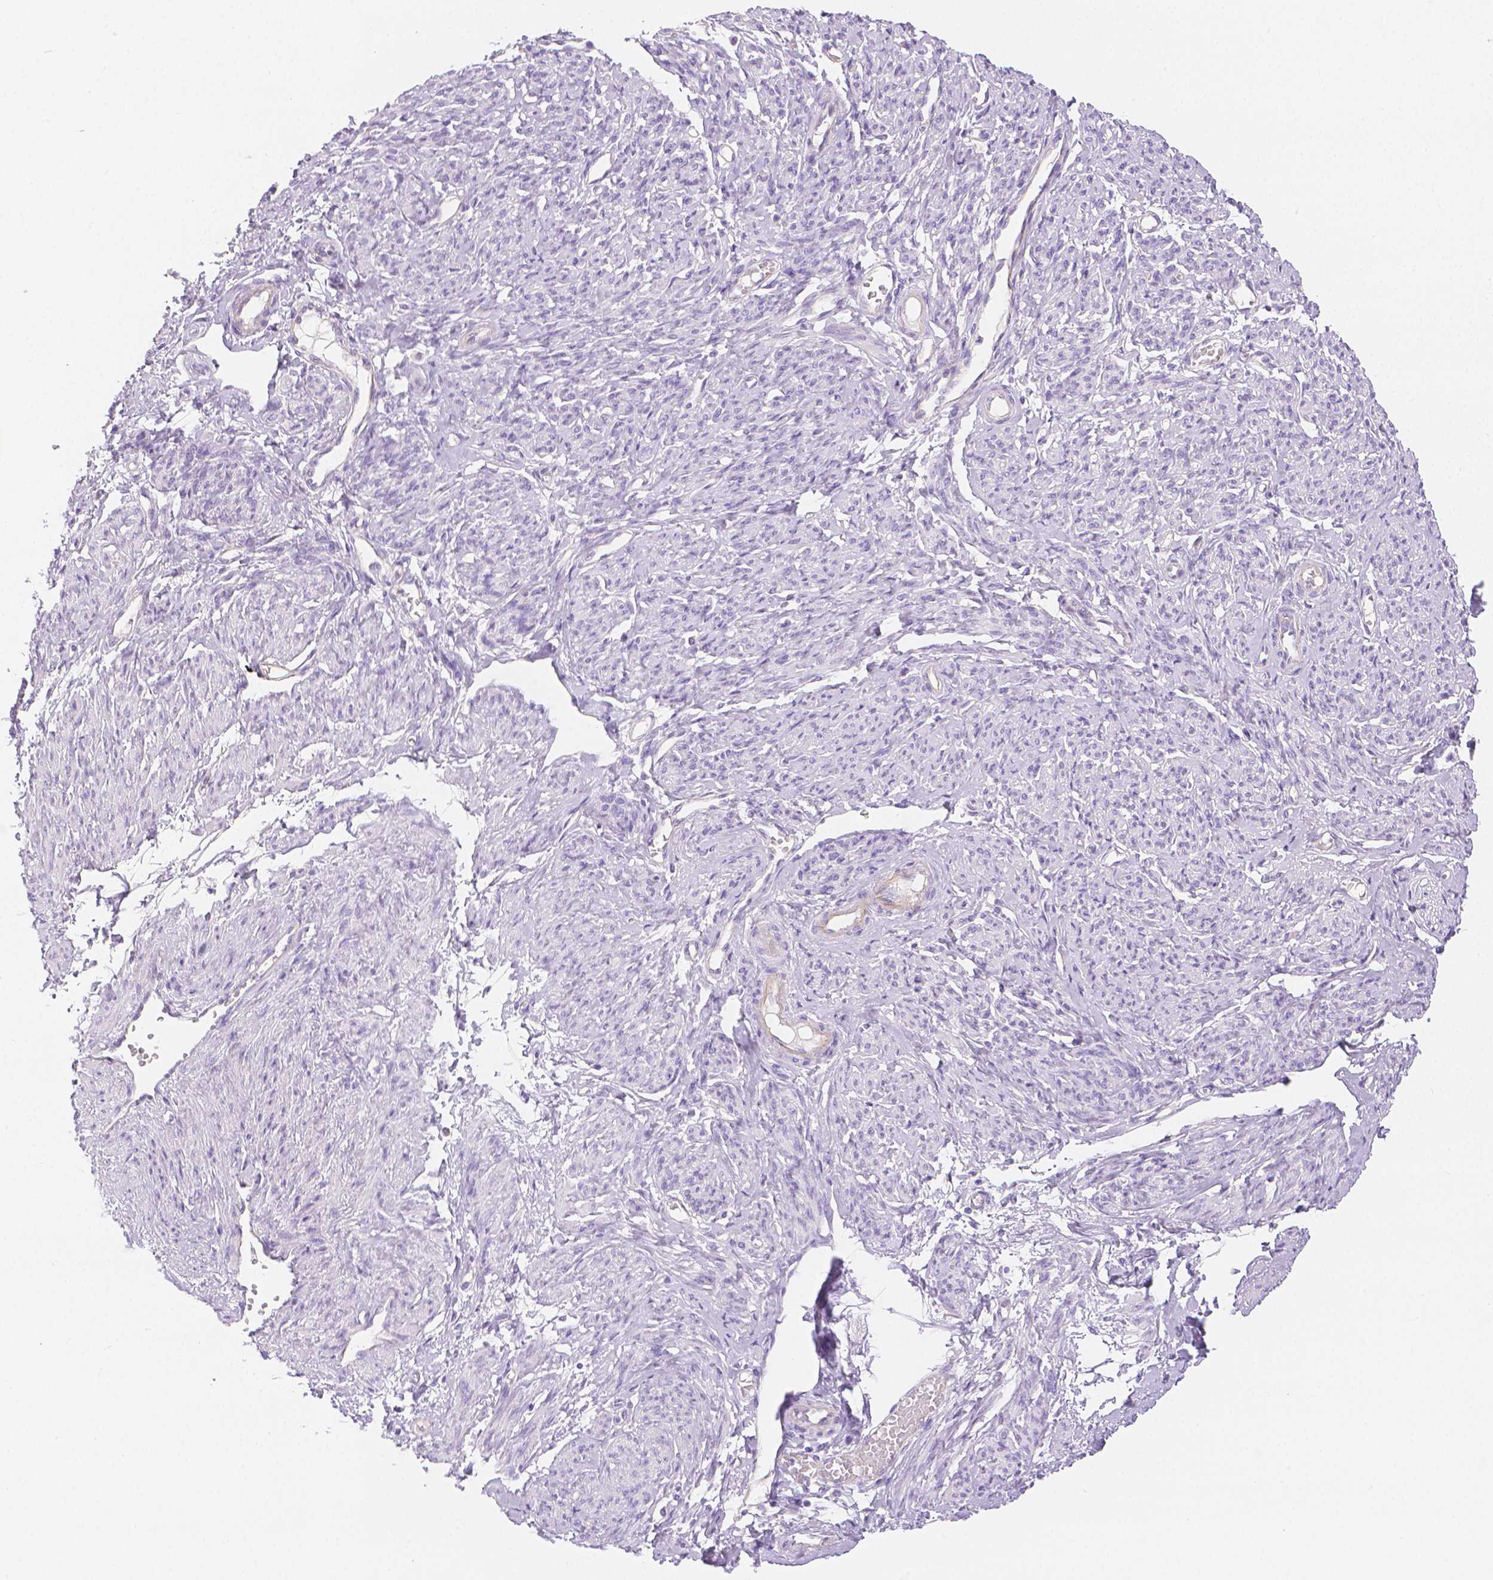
{"staining": {"intensity": "negative", "quantity": "none", "location": "none"}, "tissue": "smooth muscle", "cell_type": "Smooth muscle cells", "image_type": "normal", "snomed": [{"axis": "morphology", "description": "Normal tissue, NOS"}, {"axis": "topography", "description": "Smooth muscle"}], "caption": "This is an IHC micrograph of unremarkable smooth muscle. There is no positivity in smooth muscle cells.", "gene": "SLC27A5", "patient": {"sex": "female", "age": 65}}